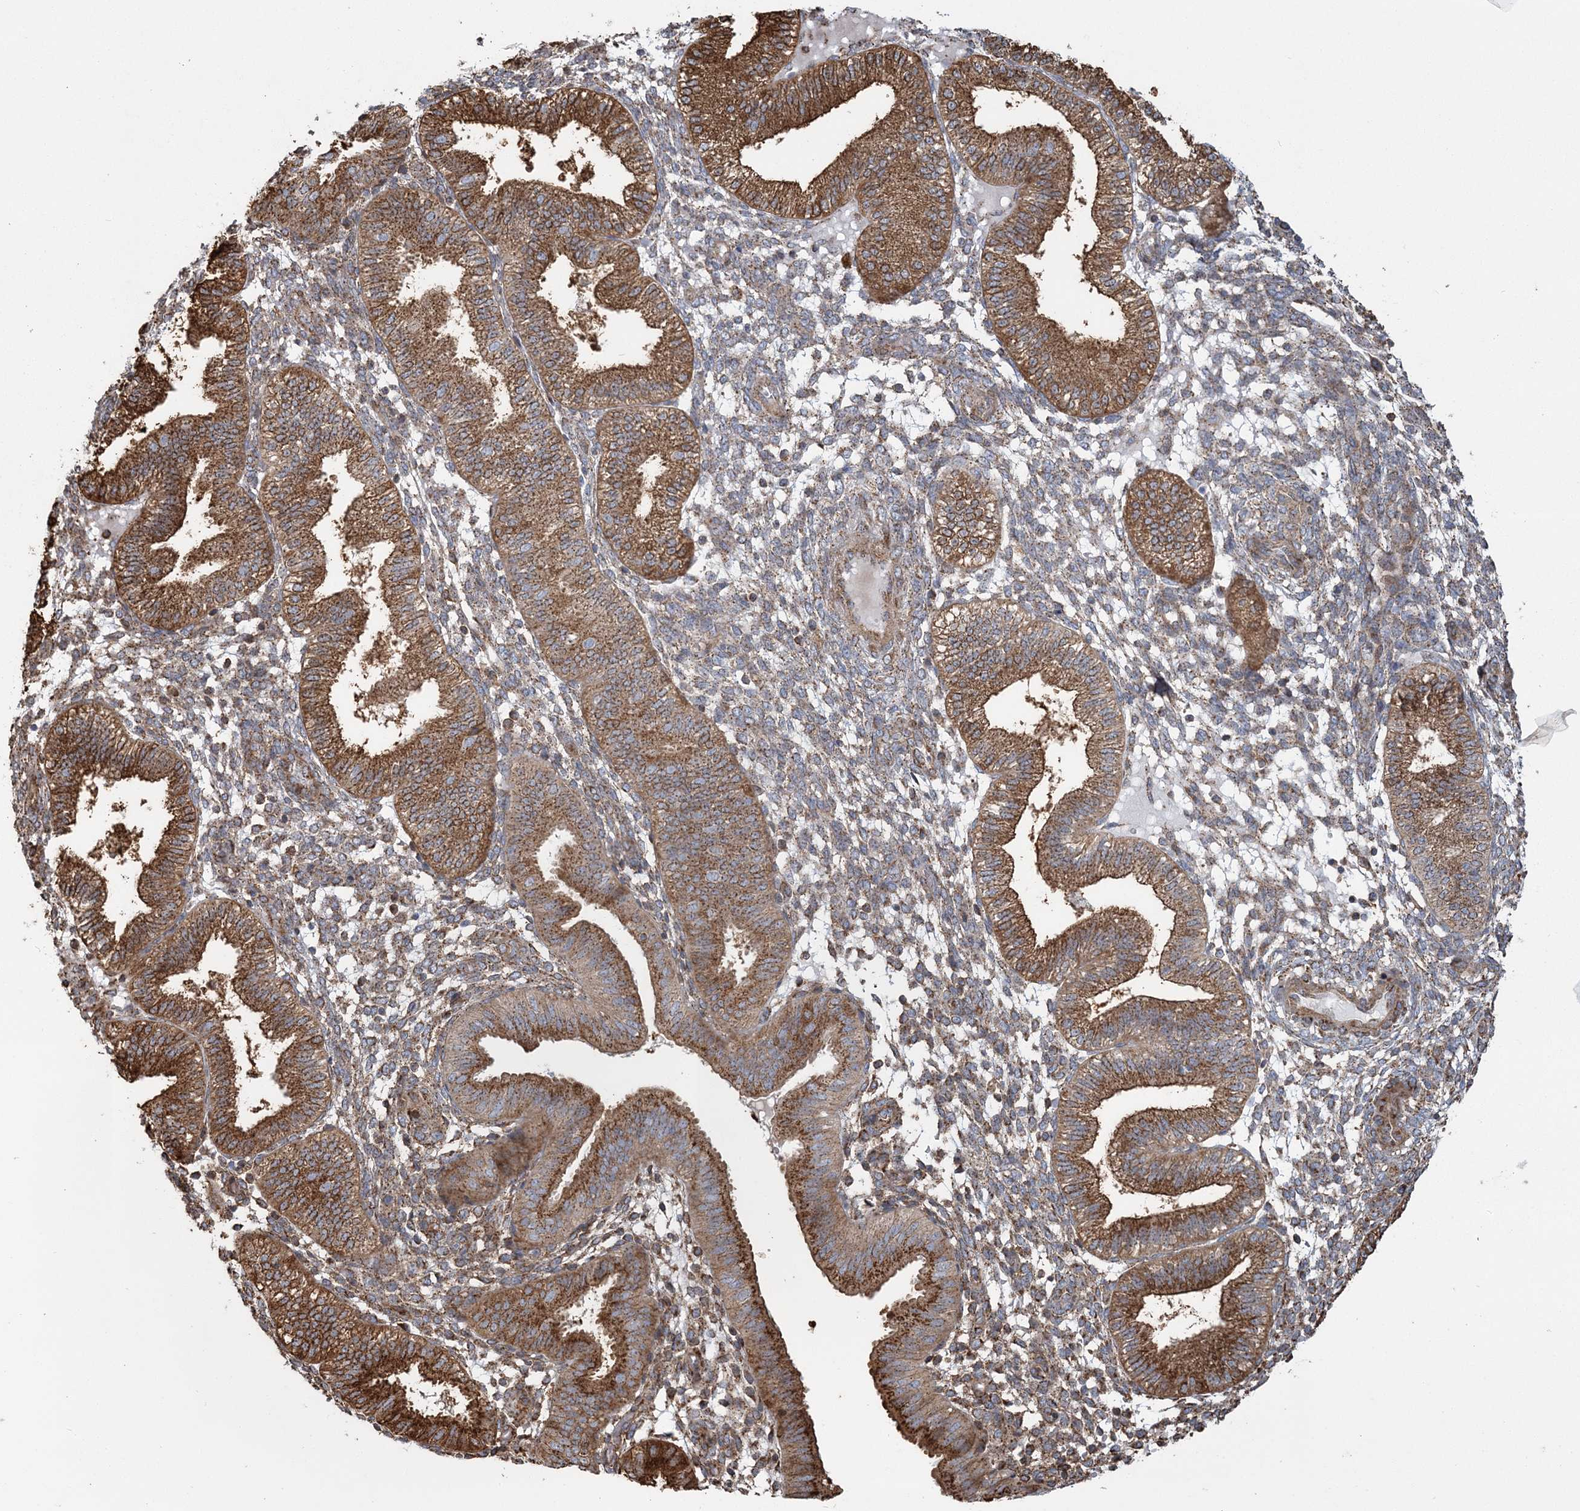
{"staining": {"intensity": "moderate", "quantity": "25%-75%", "location": "cytoplasmic/membranous"}, "tissue": "endometrium", "cell_type": "Cells in endometrial stroma", "image_type": "normal", "snomed": [{"axis": "morphology", "description": "Normal tissue, NOS"}, {"axis": "topography", "description": "Endometrium"}], "caption": "This image reveals immunohistochemistry (IHC) staining of unremarkable endometrium, with medium moderate cytoplasmic/membranous expression in approximately 25%-75% of cells in endometrial stroma.", "gene": "TRAF3IP2", "patient": {"sex": "female", "age": 39}}